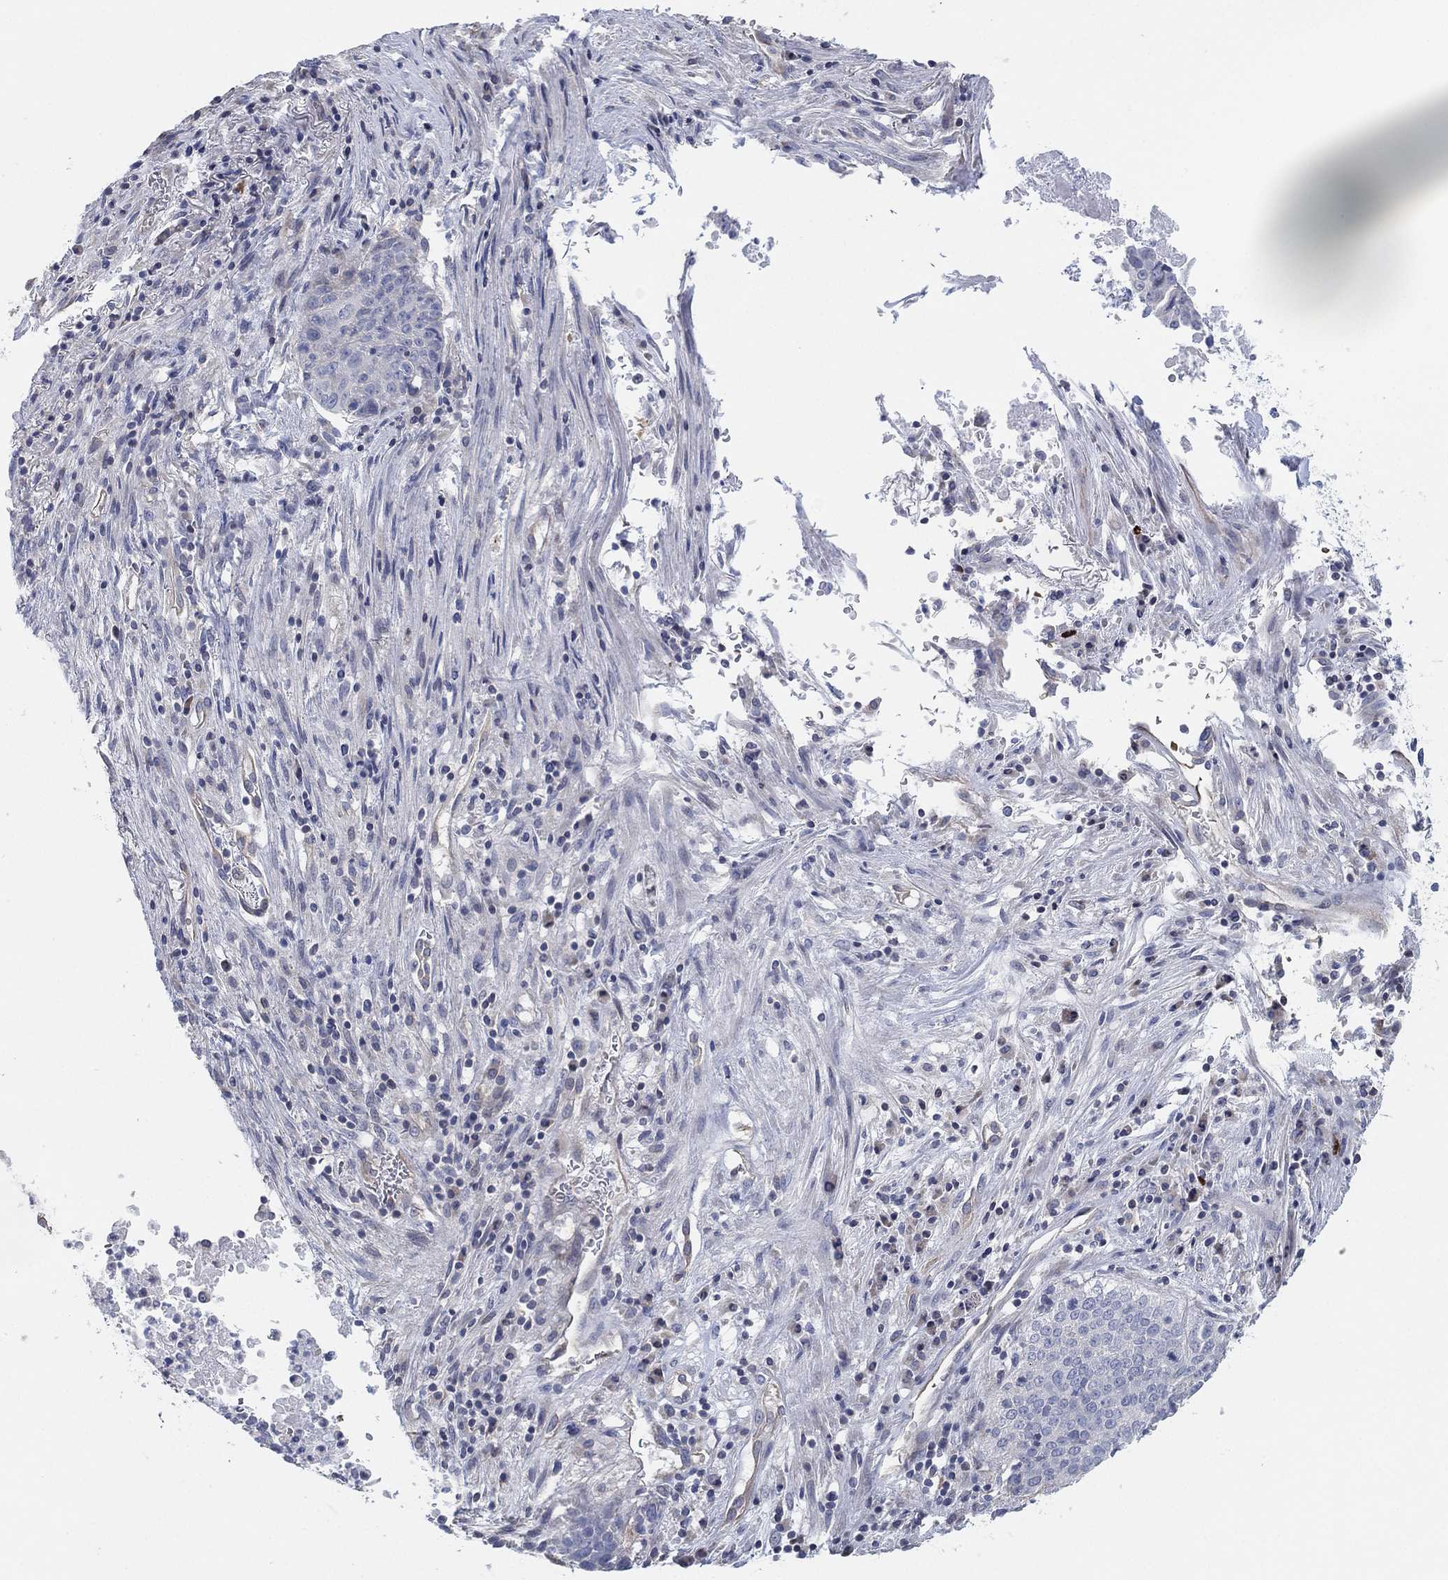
{"staining": {"intensity": "negative", "quantity": "none", "location": "none"}, "tissue": "lung cancer", "cell_type": "Tumor cells", "image_type": "cancer", "snomed": [{"axis": "morphology", "description": "Squamous cell carcinoma, NOS"}, {"axis": "topography", "description": "Lung"}], "caption": "Immunohistochemical staining of human squamous cell carcinoma (lung) displays no significant staining in tumor cells.", "gene": "CFTR", "patient": {"sex": "male", "age": 64}}